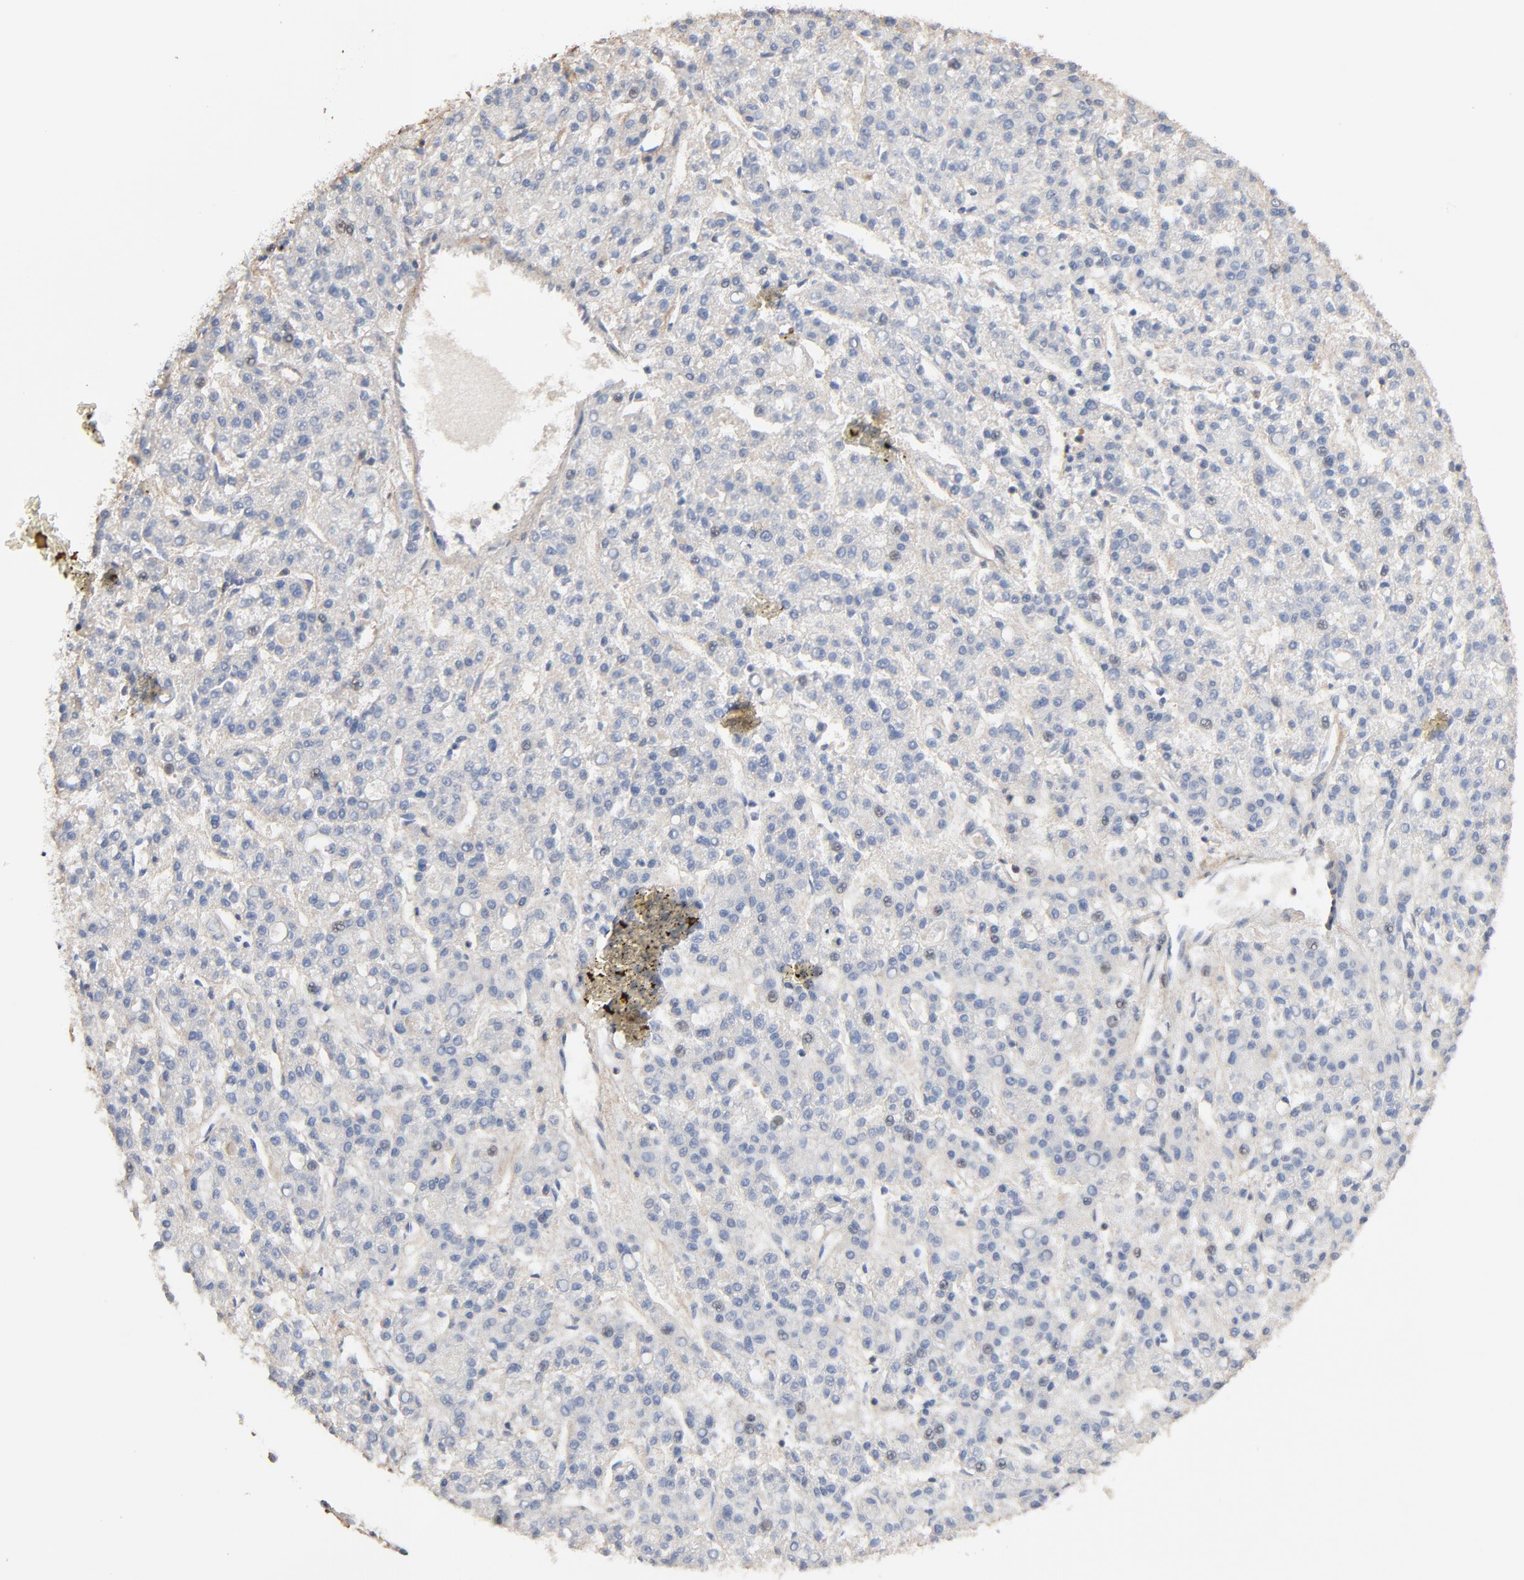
{"staining": {"intensity": "negative", "quantity": "none", "location": "none"}, "tissue": "liver cancer", "cell_type": "Tumor cells", "image_type": "cancer", "snomed": [{"axis": "morphology", "description": "Carcinoma, Hepatocellular, NOS"}, {"axis": "topography", "description": "Liver"}], "caption": "Tumor cells are negative for brown protein staining in hepatocellular carcinoma (liver).", "gene": "SKAP1", "patient": {"sex": "male", "age": 70}}